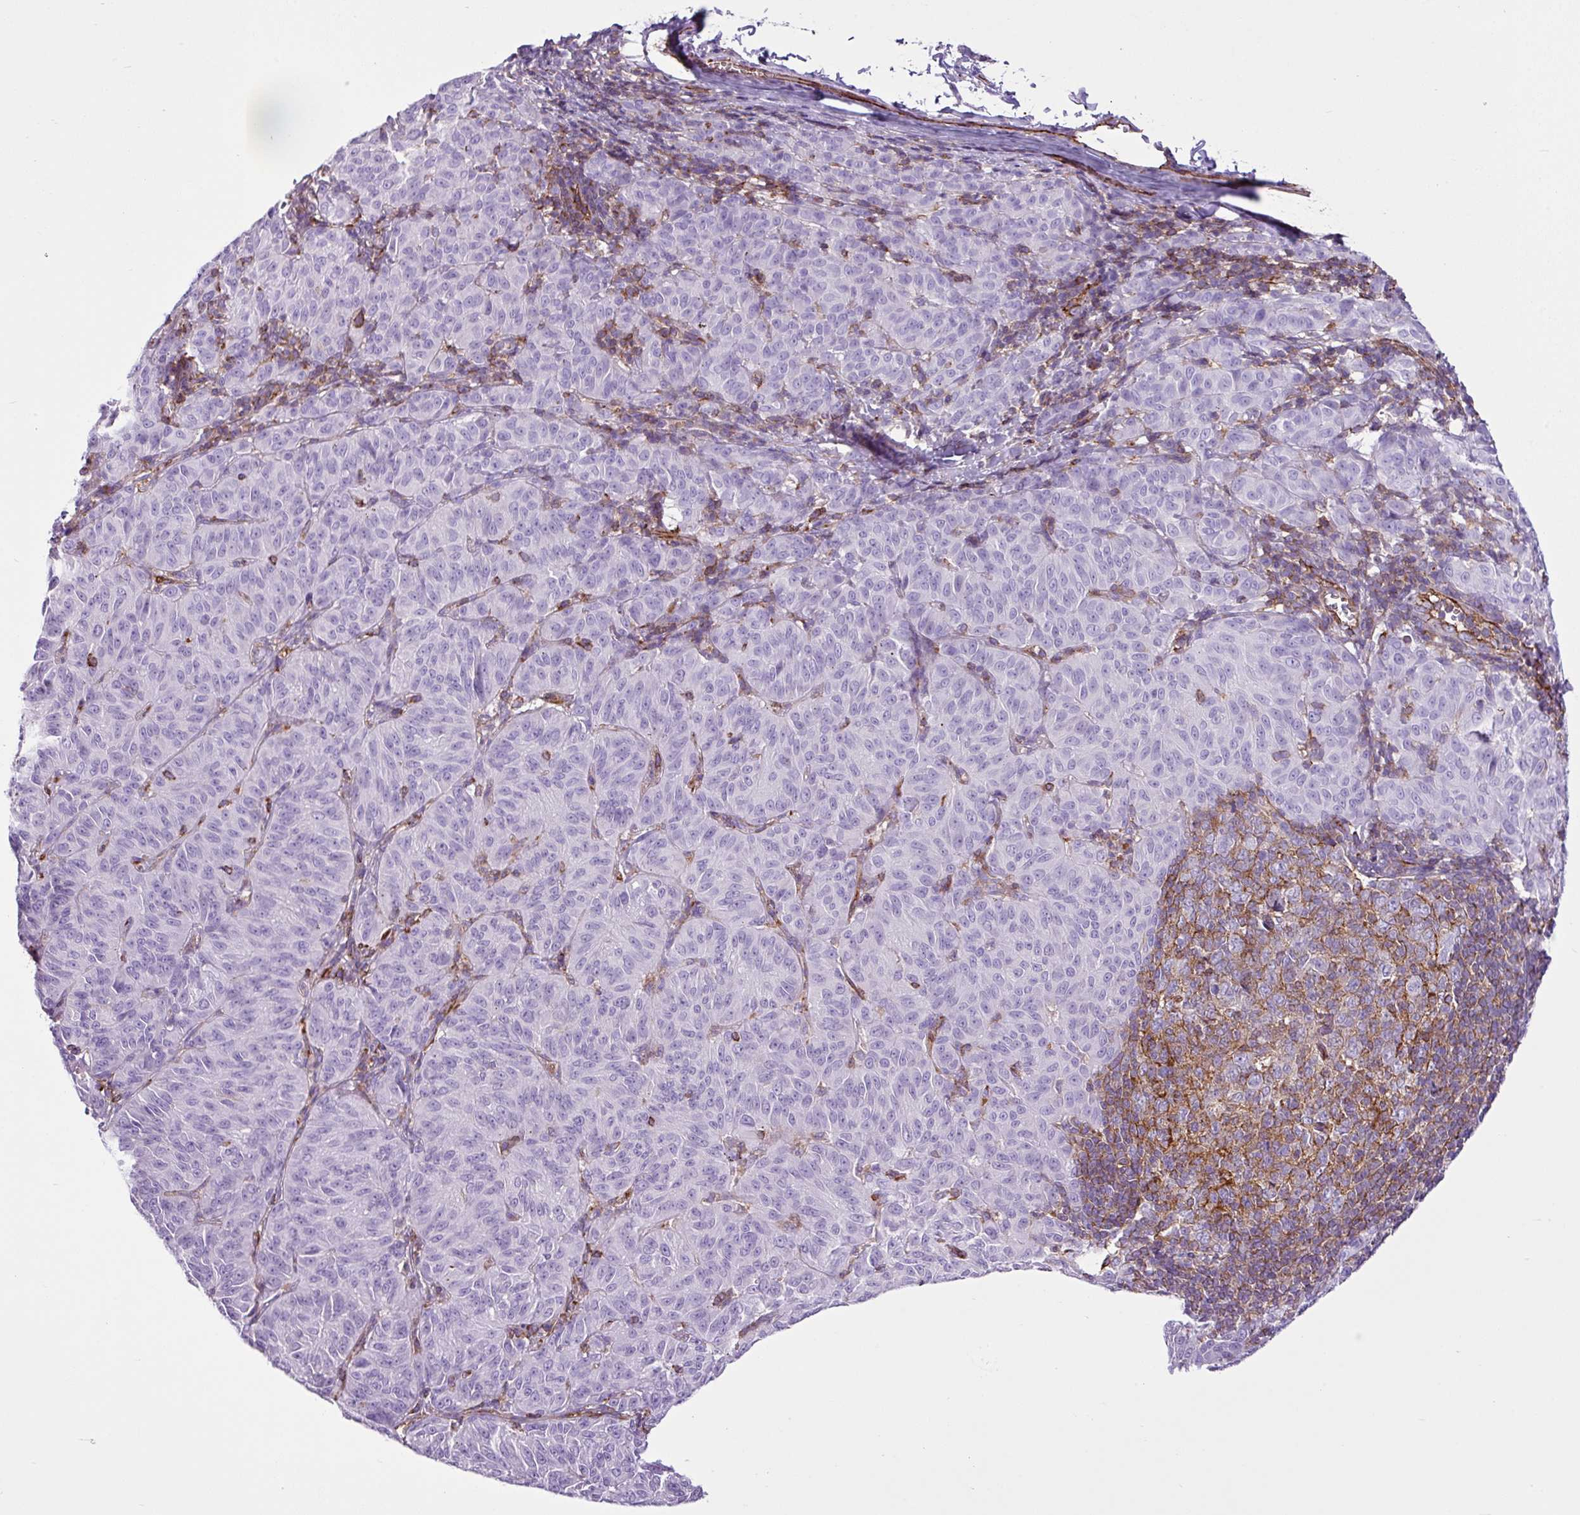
{"staining": {"intensity": "negative", "quantity": "none", "location": "none"}, "tissue": "melanoma", "cell_type": "Tumor cells", "image_type": "cancer", "snomed": [{"axis": "morphology", "description": "Malignant melanoma, NOS"}, {"axis": "topography", "description": "Skin"}], "caption": "IHC photomicrograph of neoplastic tissue: human malignant melanoma stained with DAB (3,3'-diaminobenzidine) displays no significant protein positivity in tumor cells.", "gene": "EME2", "patient": {"sex": "female", "age": 72}}